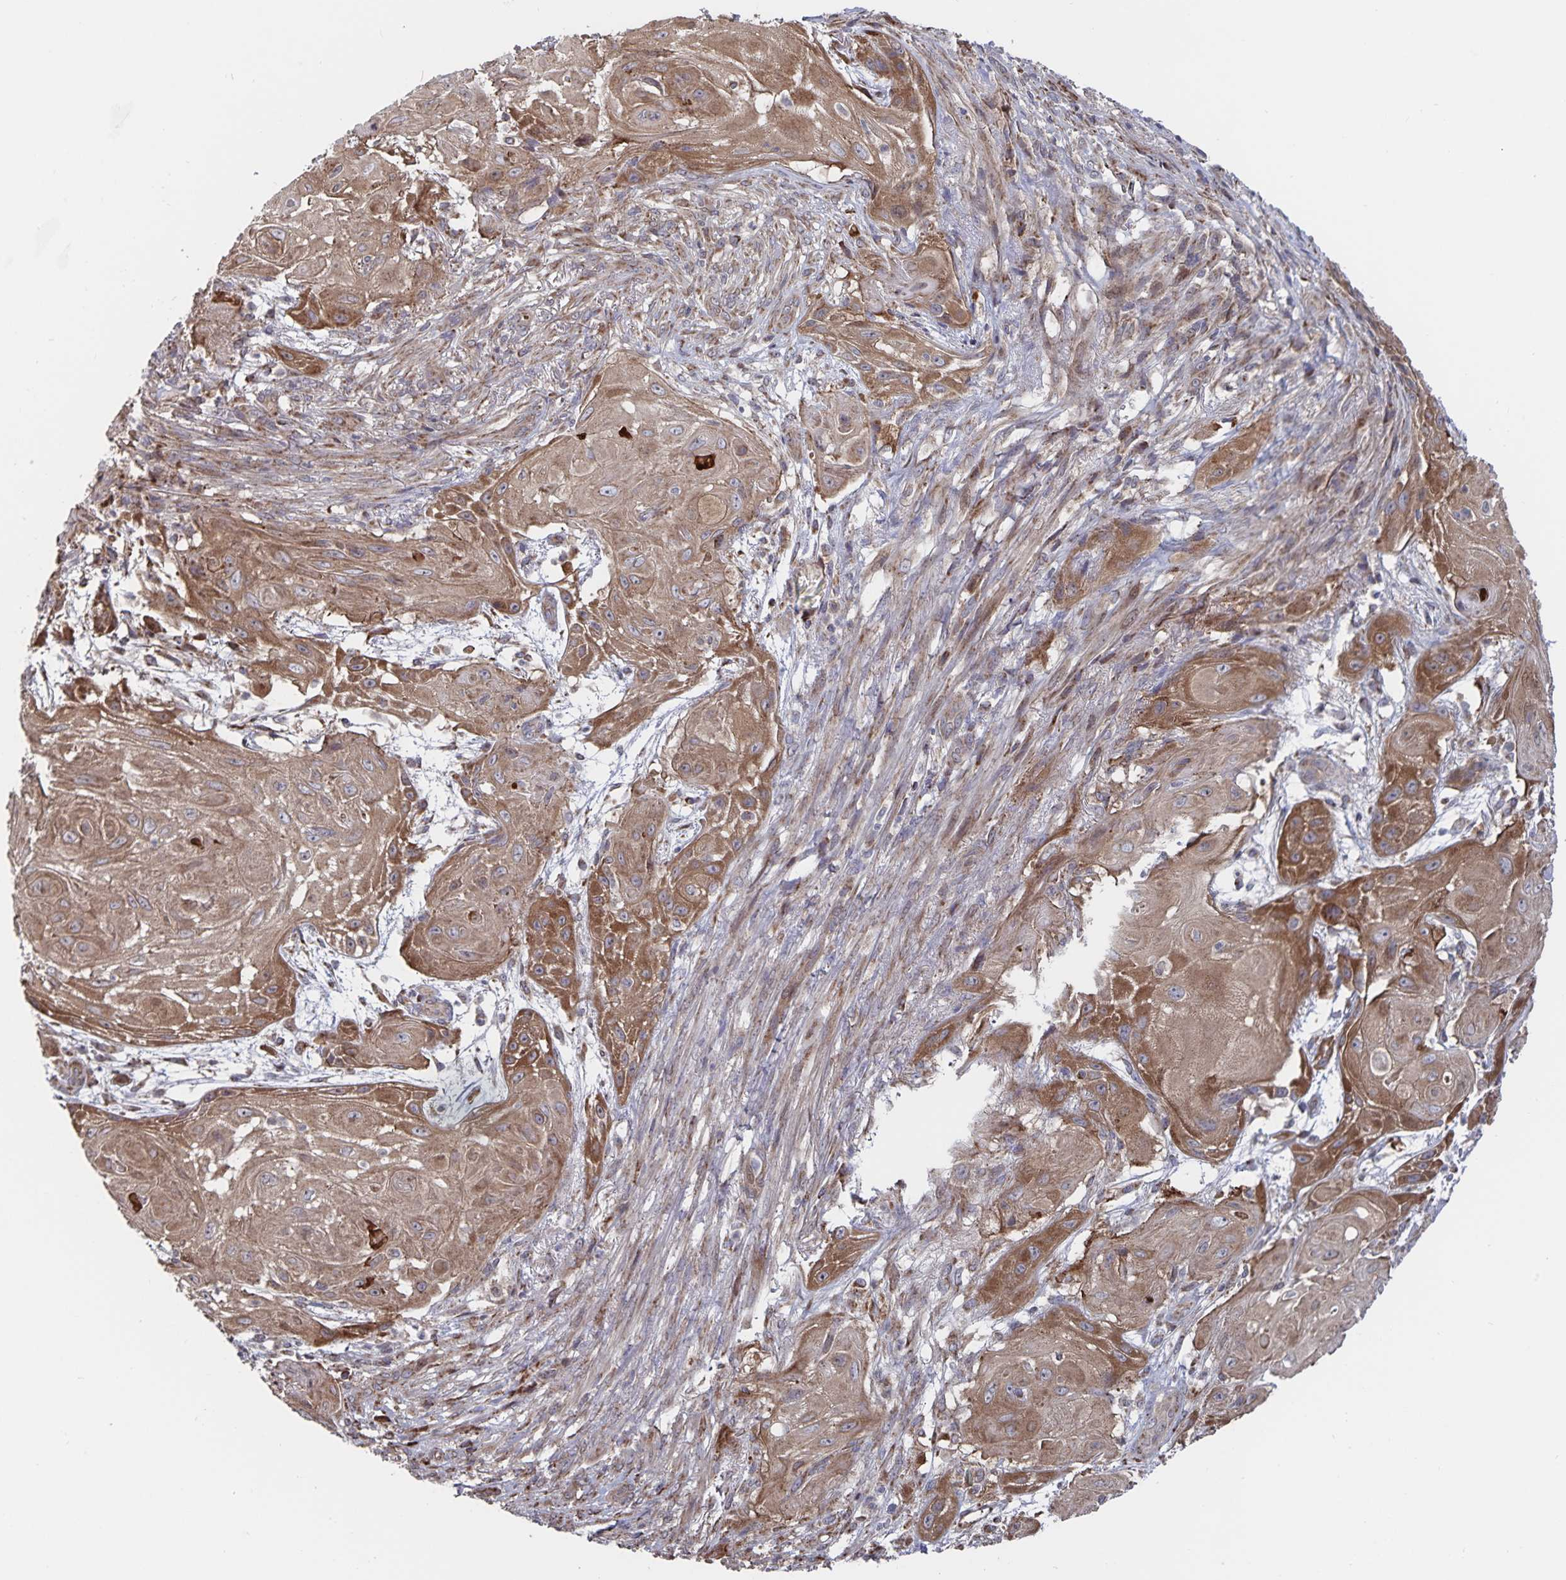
{"staining": {"intensity": "moderate", "quantity": ">75%", "location": "cytoplasmic/membranous"}, "tissue": "skin cancer", "cell_type": "Tumor cells", "image_type": "cancer", "snomed": [{"axis": "morphology", "description": "Squamous cell carcinoma, NOS"}, {"axis": "topography", "description": "Skin"}], "caption": "Moderate cytoplasmic/membranous staining for a protein is identified in approximately >75% of tumor cells of skin cancer using immunohistochemistry.", "gene": "ACACA", "patient": {"sex": "male", "age": 62}}